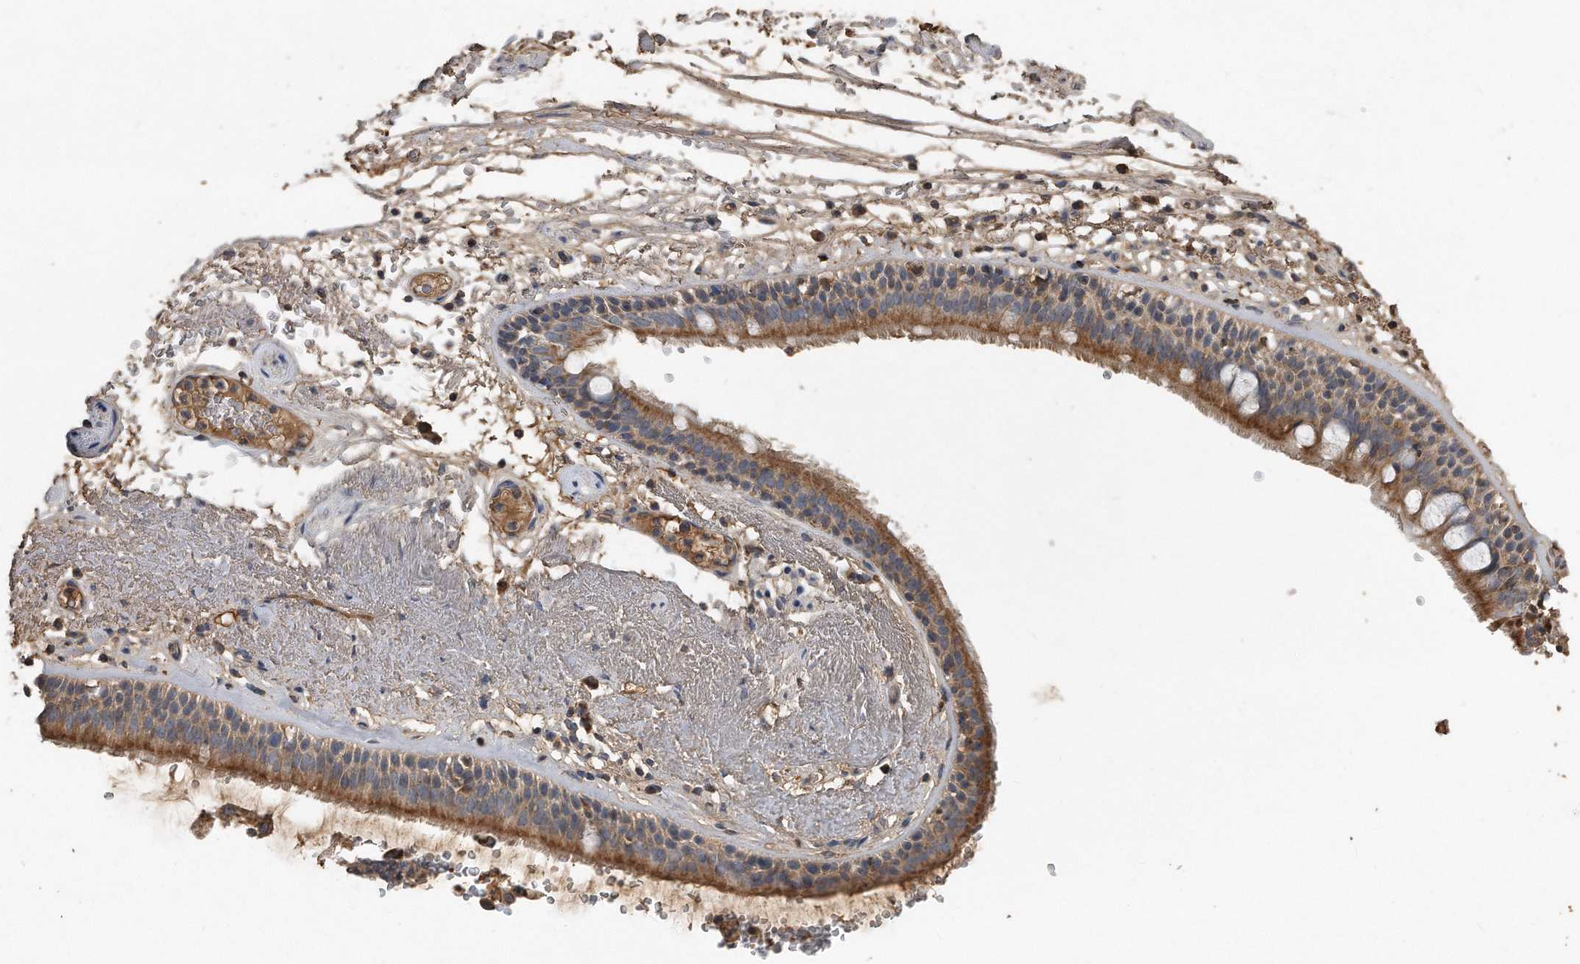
{"staining": {"intensity": "moderate", "quantity": ">75%", "location": "cytoplasmic/membranous"}, "tissue": "adipose tissue", "cell_type": "Adipocytes", "image_type": "normal", "snomed": [{"axis": "morphology", "description": "Normal tissue, NOS"}, {"axis": "topography", "description": "Cartilage tissue"}], "caption": "Immunohistochemistry (IHC) image of normal adipose tissue: human adipose tissue stained using IHC reveals medium levels of moderate protein expression localized specifically in the cytoplasmic/membranous of adipocytes, appearing as a cytoplasmic/membranous brown color.", "gene": "SDHA", "patient": {"sex": "female", "age": 63}}